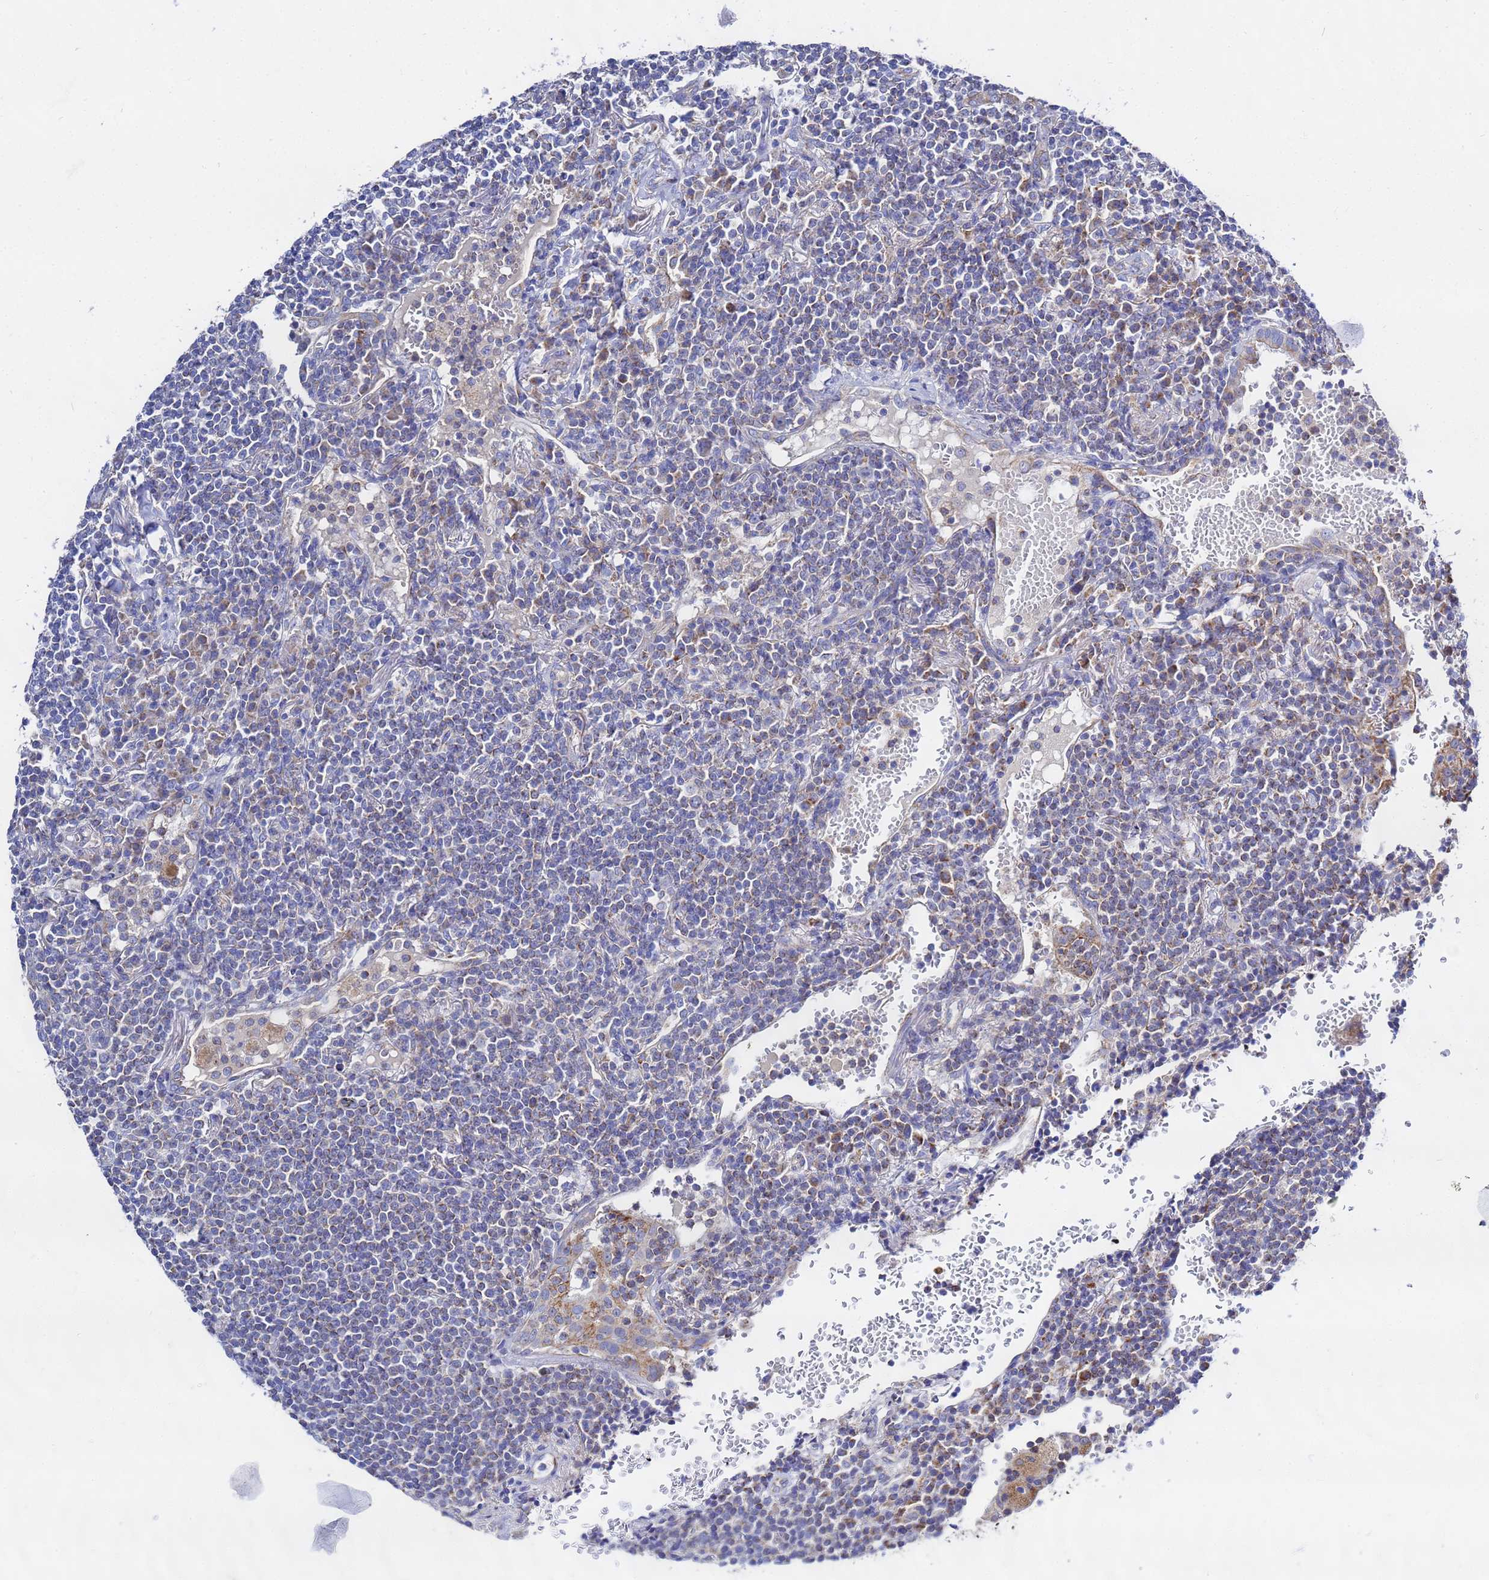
{"staining": {"intensity": "weak", "quantity": "<25%", "location": "cytoplasmic/membranous"}, "tissue": "lymphoma", "cell_type": "Tumor cells", "image_type": "cancer", "snomed": [{"axis": "morphology", "description": "Malignant lymphoma, non-Hodgkin's type, Low grade"}, {"axis": "topography", "description": "Lung"}], "caption": "Tumor cells are negative for protein expression in human lymphoma. (DAB (3,3'-diaminobenzidine) IHC visualized using brightfield microscopy, high magnification).", "gene": "FAHD2A", "patient": {"sex": "female", "age": 71}}